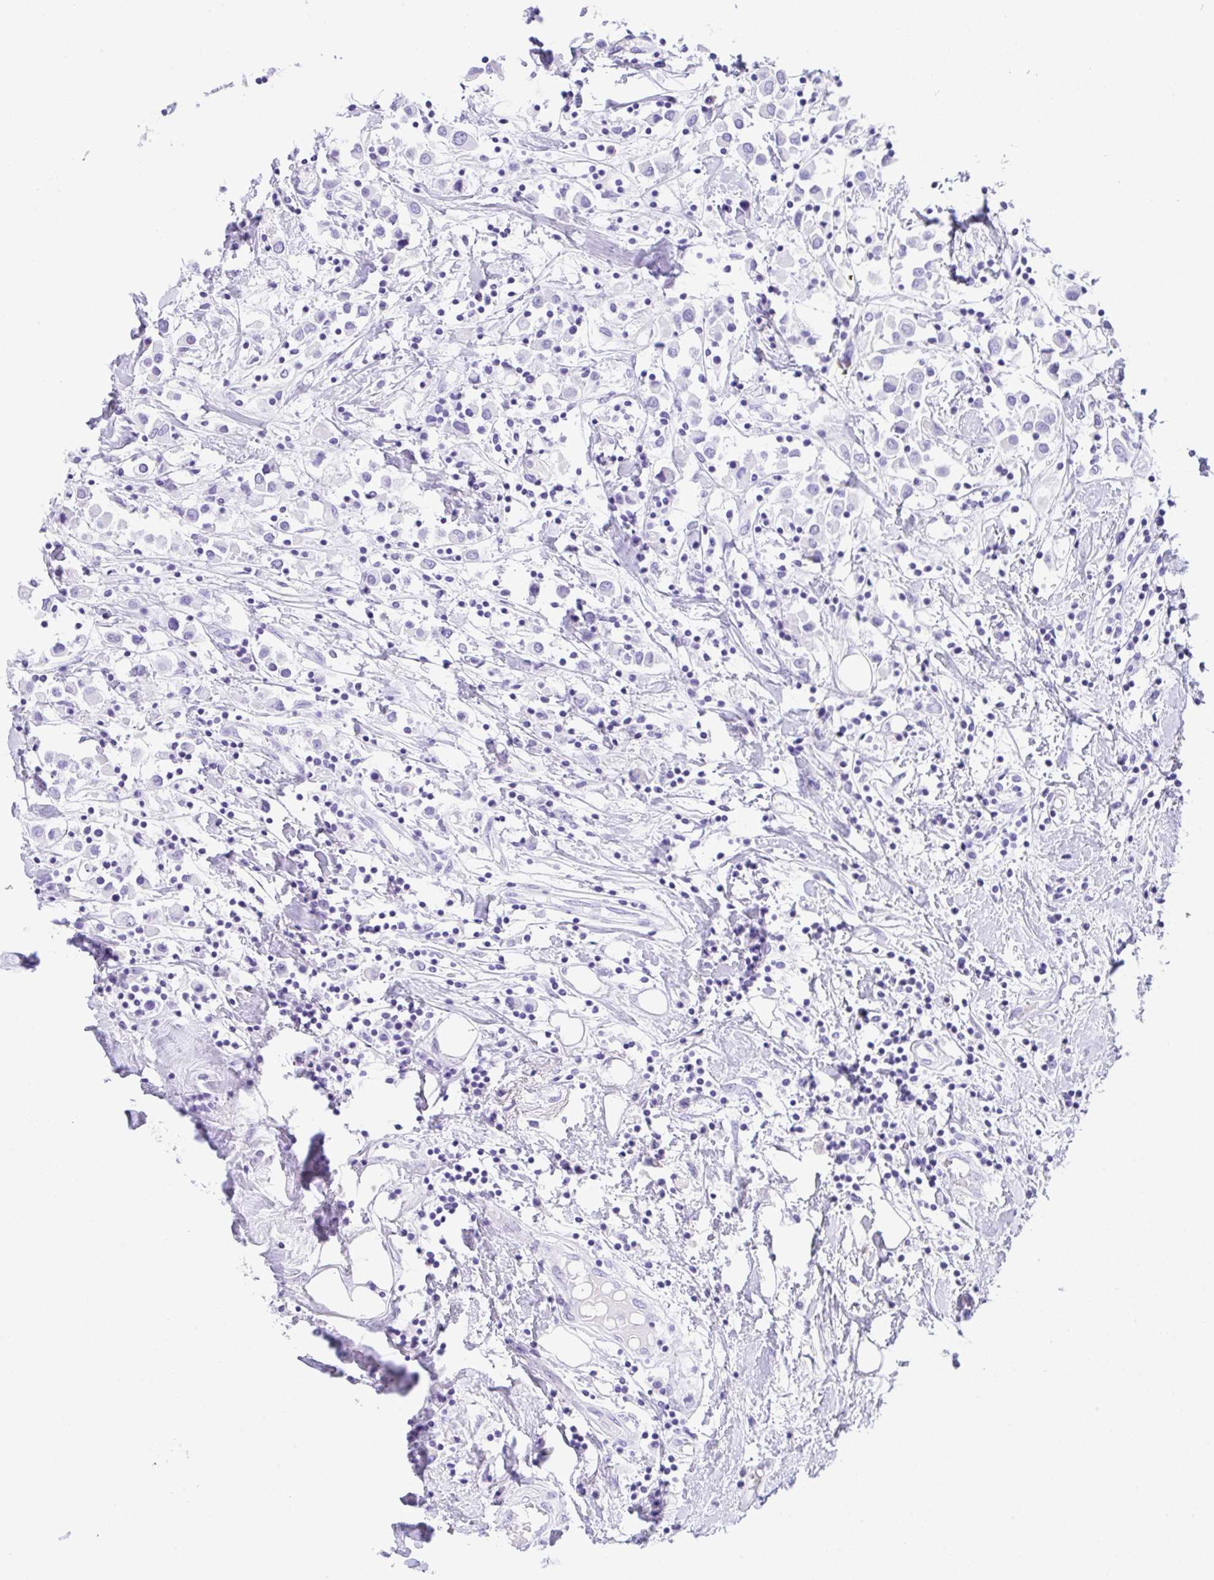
{"staining": {"intensity": "negative", "quantity": "none", "location": "none"}, "tissue": "breast cancer", "cell_type": "Tumor cells", "image_type": "cancer", "snomed": [{"axis": "morphology", "description": "Duct carcinoma"}, {"axis": "topography", "description": "Breast"}], "caption": "Tumor cells show no significant protein expression in breast cancer (infiltrating ductal carcinoma).", "gene": "CPA1", "patient": {"sex": "female", "age": 61}}